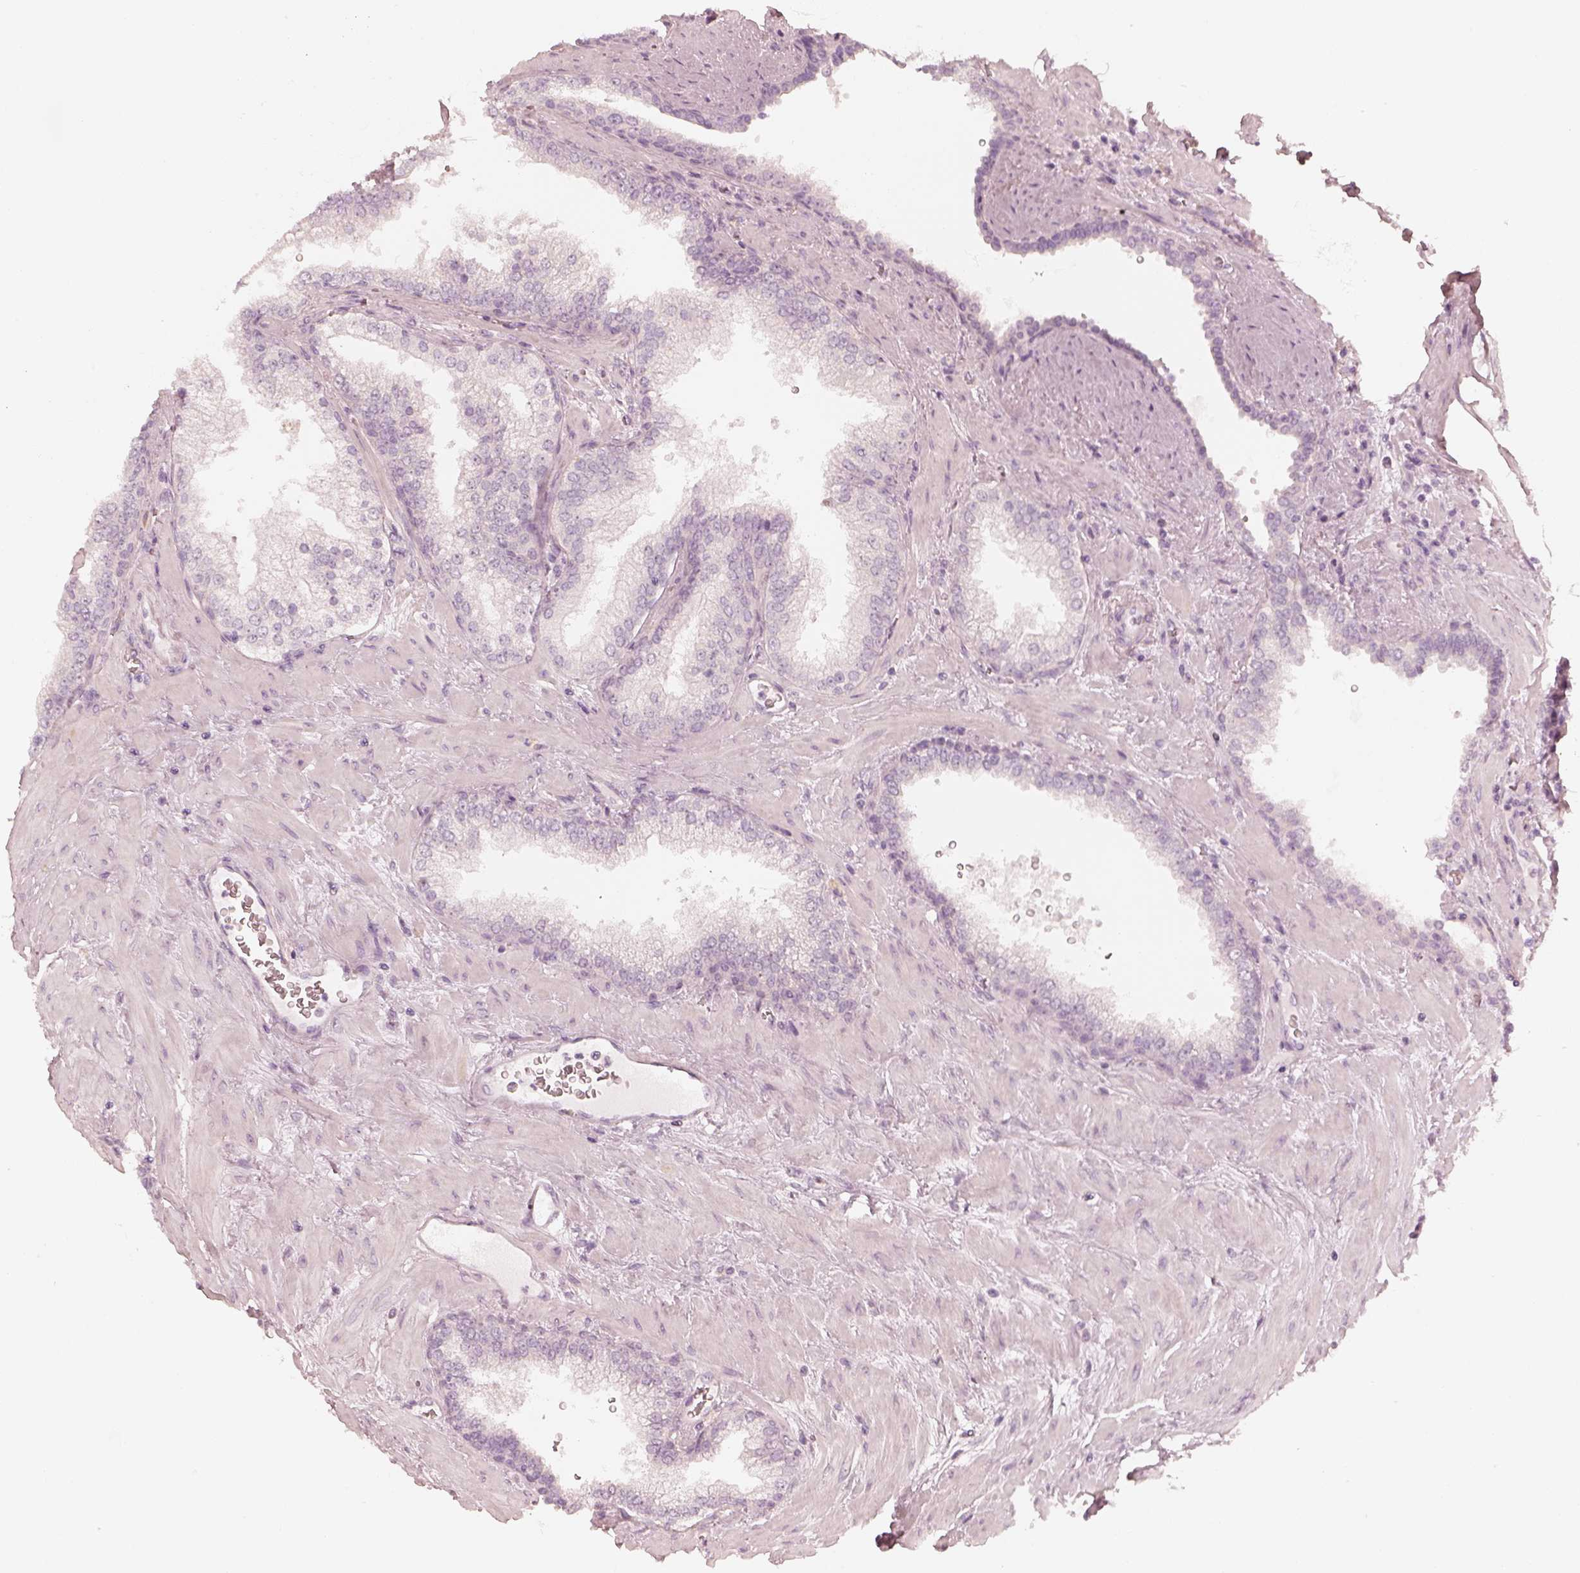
{"staining": {"intensity": "negative", "quantity": "none", "location": "none"}, "tissue": "prostate cancer", "cell_type": "Tumor cells", "image_type": "cancer", "snomed": [{"axis": "morphology", "description": "Adenocarcinoma, NOS"}, {"axis": "topography", "description": "Prostate"}], "caption": "Tumor cells are negative for protein expression in human prostate cancer (adenocarcinoma).", "gene": "CALR3", "patient": {"sex": "male", "age": 67}}